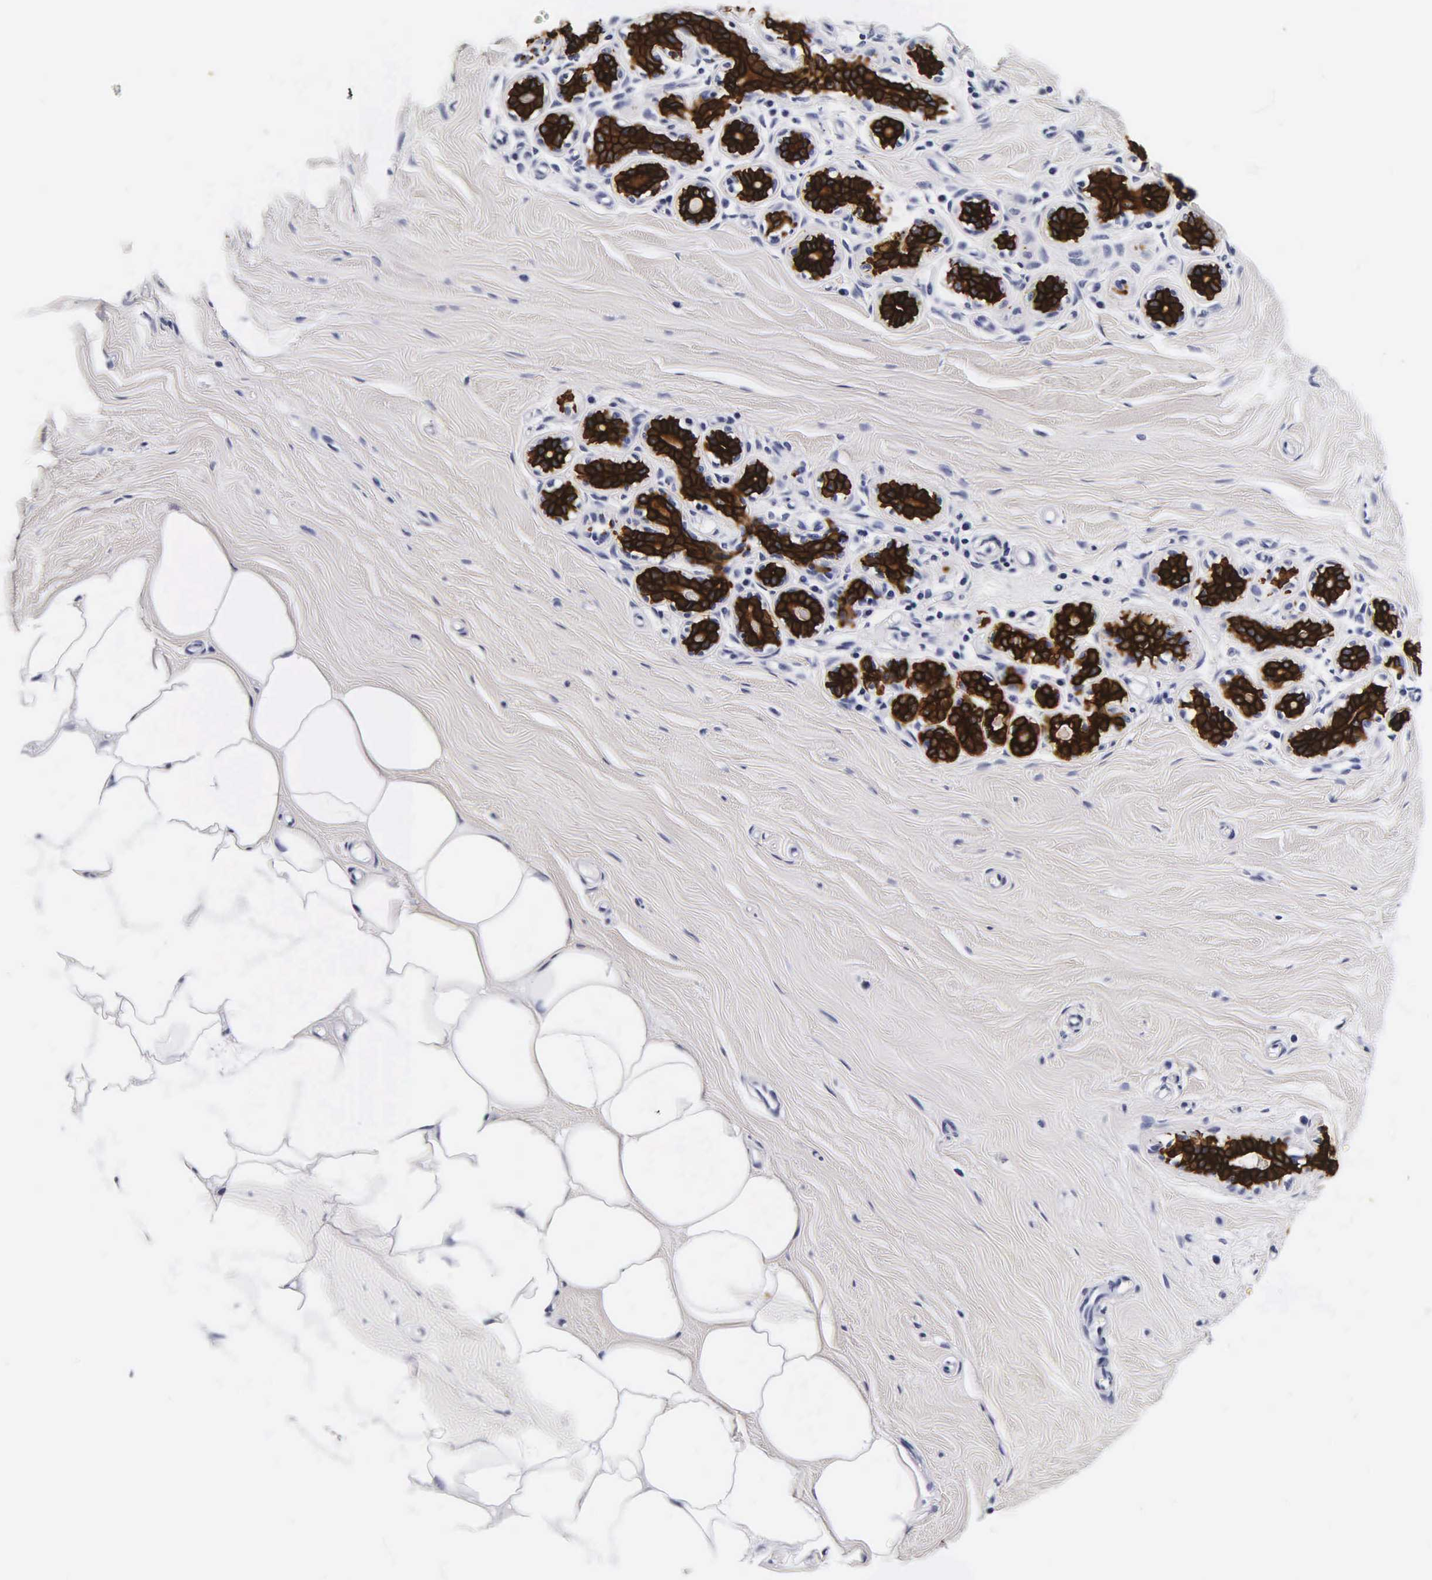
{"staining": {"intensity": "negative", "quantity": "none", "location": "none"}, "tissue": "breast", "cell_type": "Adipocytes", "image_type": "normal", "snomed": [{"axis": "morphology", "description": "Normal tissue, NOS"}, {"axis": "topography", "description": "Breast"}], "caption": "Histopathology image shows no protein expression in adipocytes of normal breast. (Brightfield microscopy of DAB immunohistochemistry at high magnification).", "gene": "KRT18", "patient": {"sex": "female", "age": 45}}